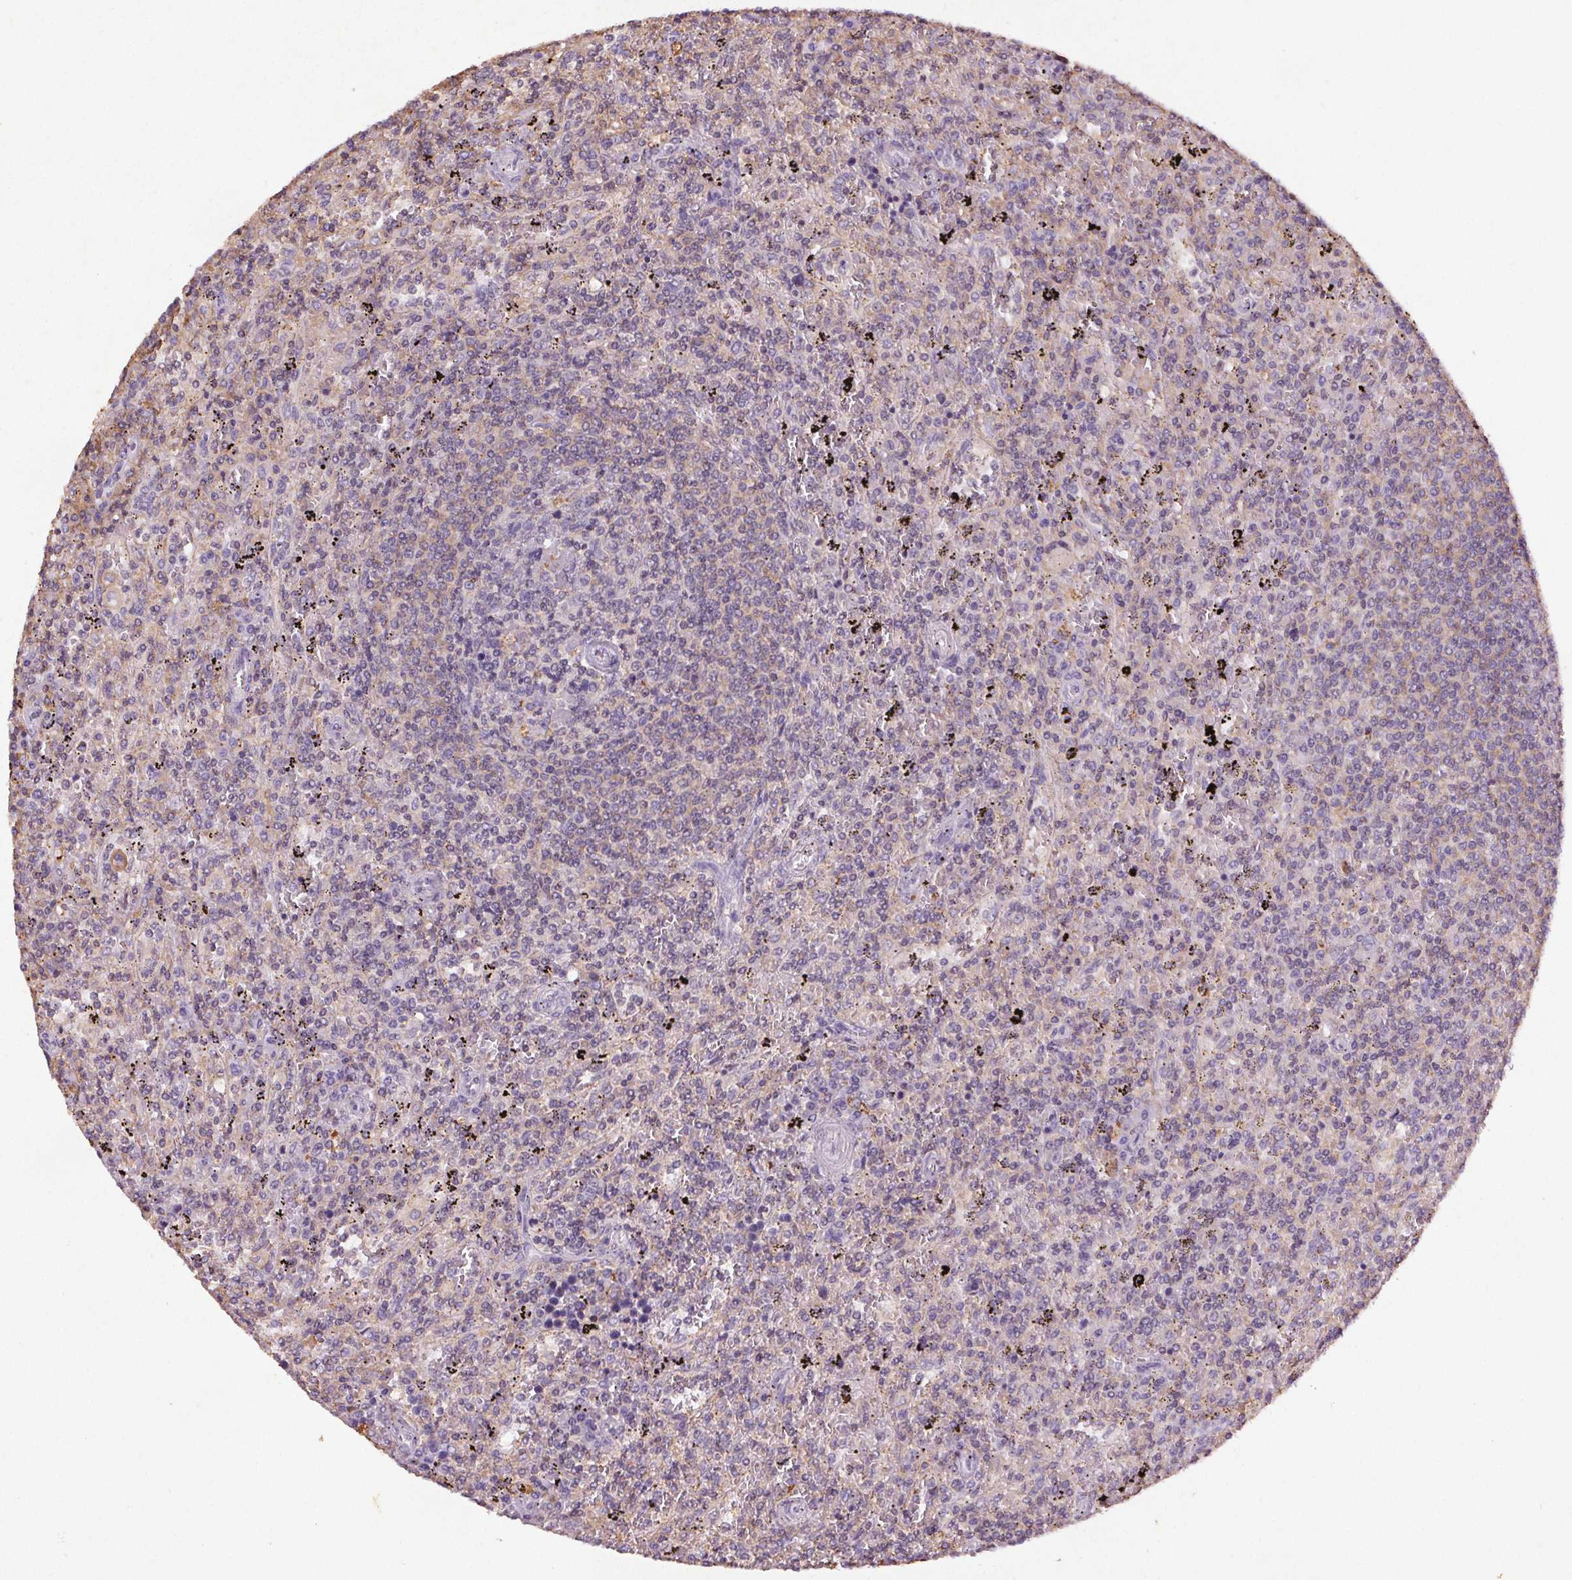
{"staining": {"intensity": "negative", "quantity": "none", "location": "none"}, "tissue": "lymphoma", "cell_type": "Tumor cells", "image_type": "cancer", "snomed": [{"axis": "morphology", "description": "Malignant lymphoma, non-Hodgkin's type, Low grade"}, {"axis": "topography", "description": "Spleen"}], "caption": "High power microscopy image of an immunohistochemistry photomicrograph of lymphoma, revealing no significant staining in tumor cells. The staining was performed using DAB (3,3'-diaminobenzidine) to visualize the protein expression in brown, while the nuclei were stained in blue with hematoxylin (Magnification: 20x).", "gene": "C19orf84", "patient": {"sex": "male", "age": 62}}